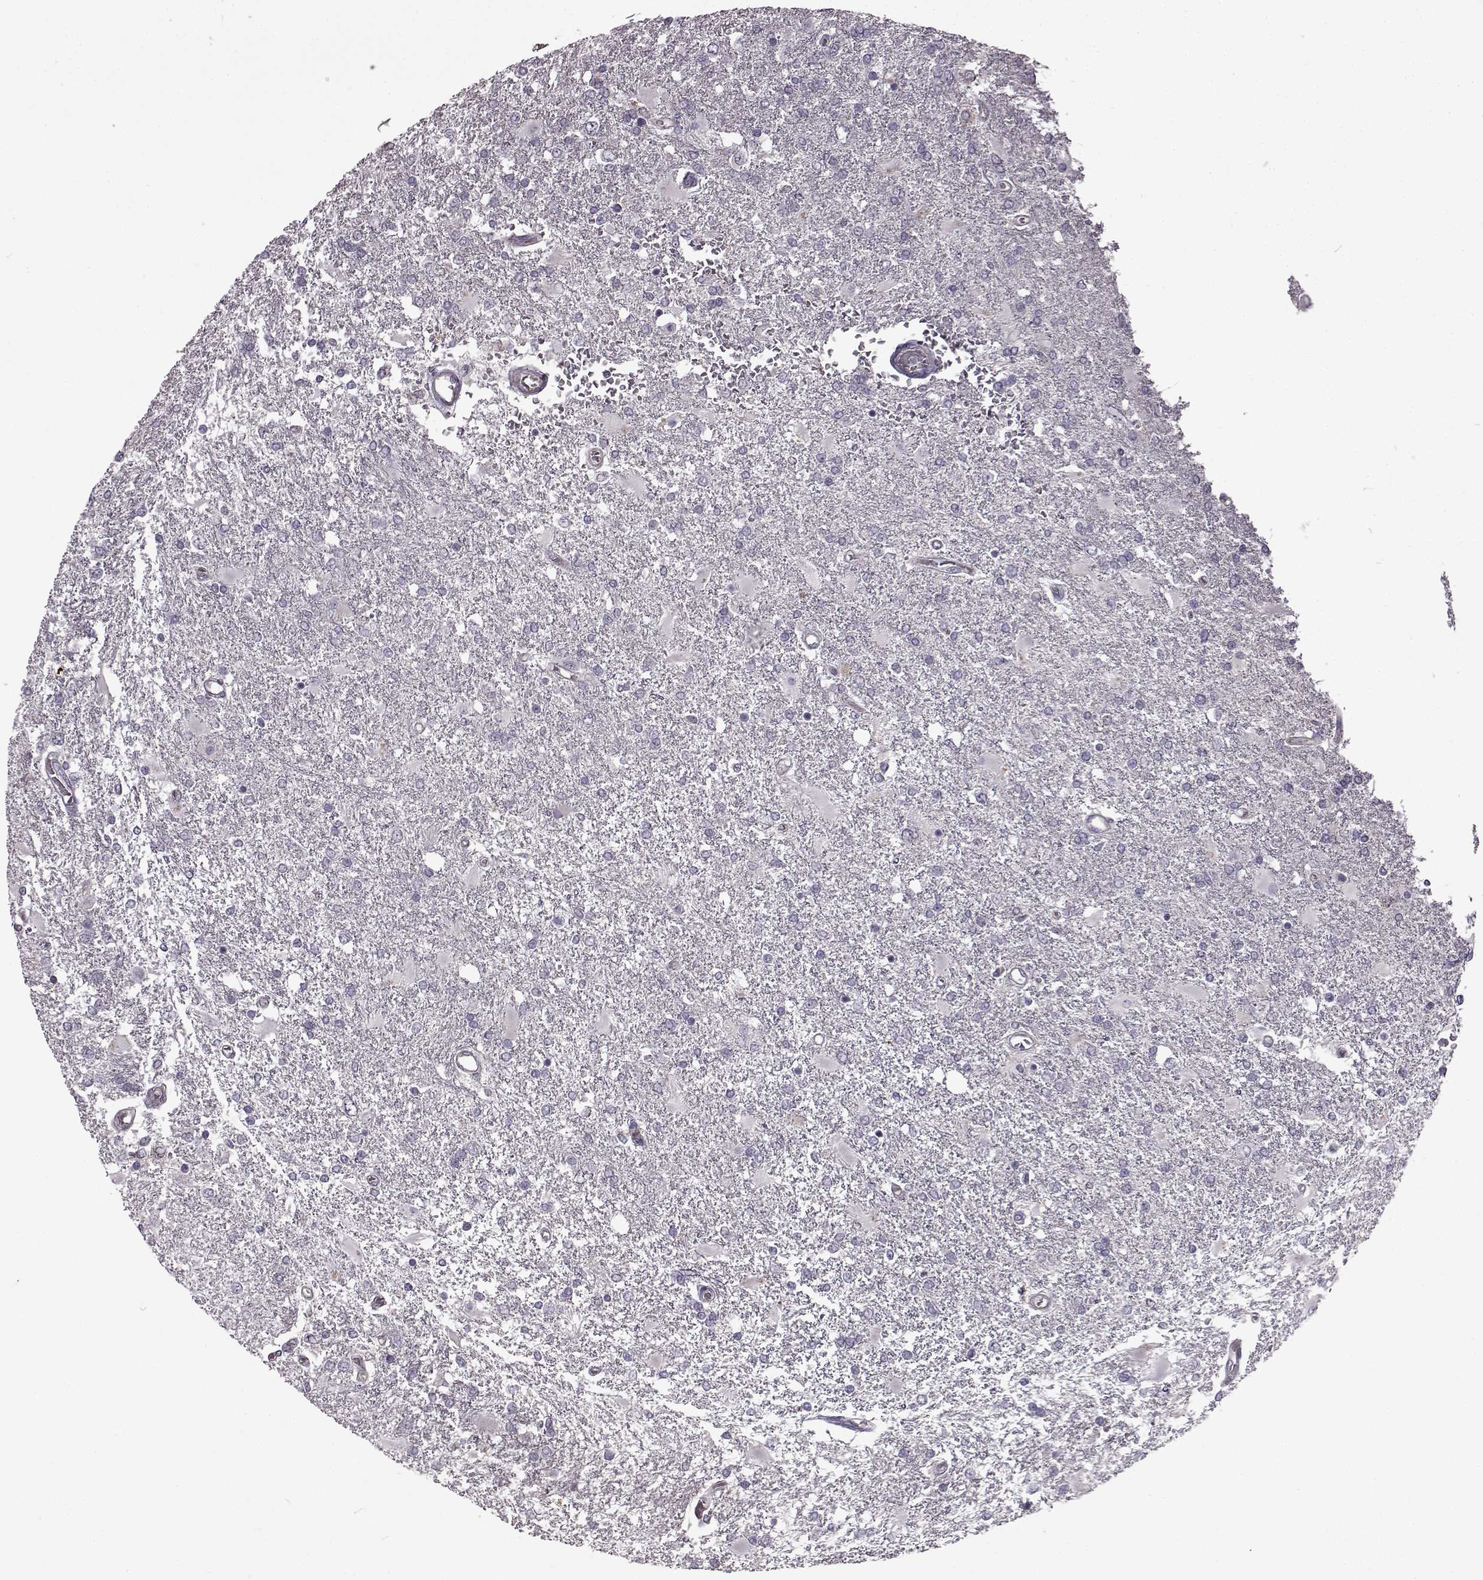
{"staining": {"intensity": "negative", "quantity": "none", "location": "none"}, "tissue": "glioma", "cell_type": "Tumor cells", "image_type": "cancer", "snomed": [{"axis": "morphology", "description": "Glioma, malignant, High grade"}, {"axis": "topography", "description": "Cerebral cortex"}], "caption": "An immunohistochemistry image of malignant glioma (high-grade) is shown. There is no staining in tumor cells of malignant glioma (high-grade).", "gene": "B3GNT6", "patient": {"sex": "male", "age": 79}}